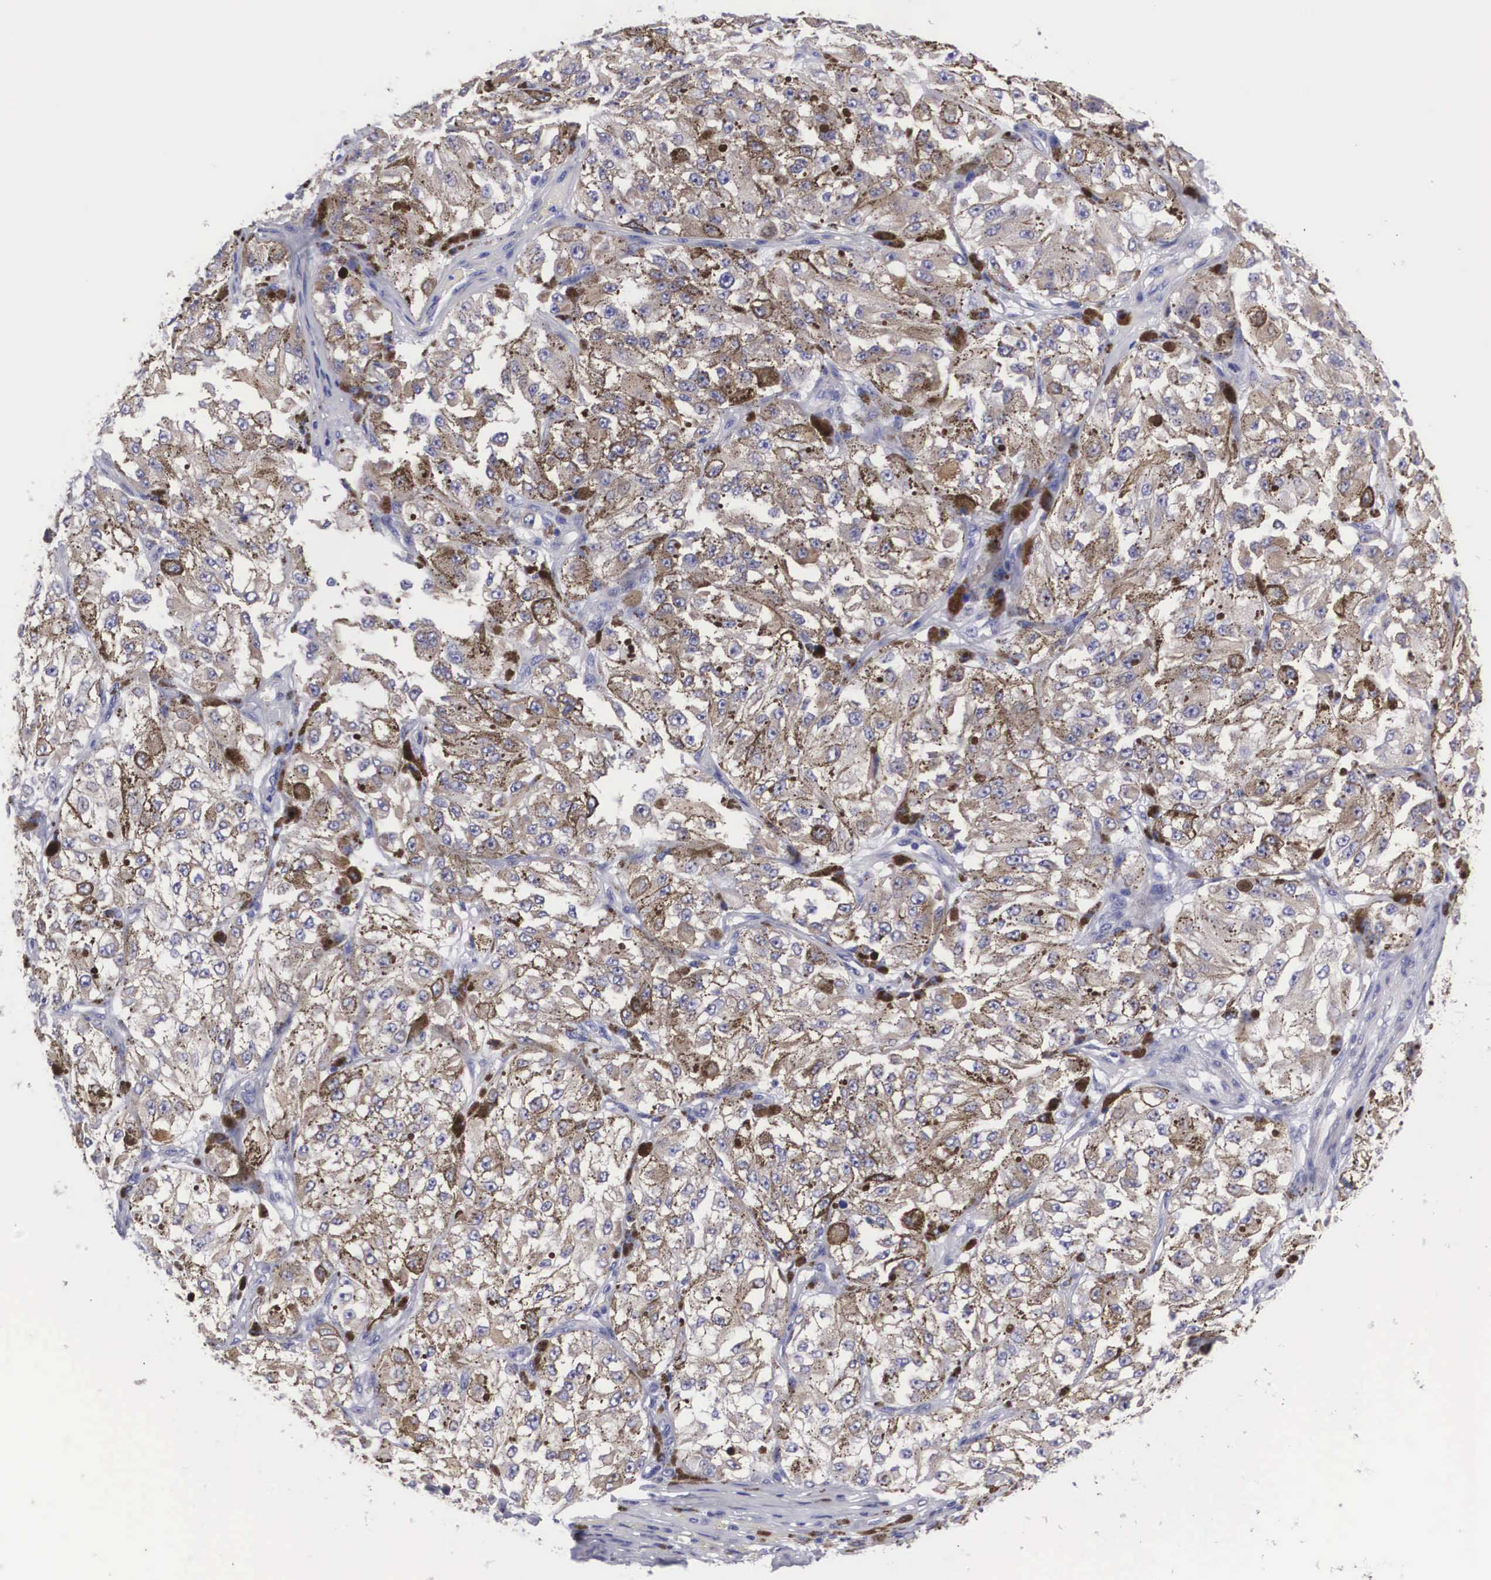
{"staining": {"intensity": "moderate", "quantity": ">75%", "location": "cytoplasmic/membranous"}, "tissue": "melanoma", "cell_type": "Tumor cells", "image_type": "cancer", "snomed": [{"axis": "morphology", "description": "Malignant melanoma, NOS"}, {"axis": "topography", "description": "Skin"}], "caption": "Melanoma was stained to show a protein in brown. There is medium levels of moderate cytoplasmic/membranous expression in approximately >75% of tumor cells.", "gene": "ARMCX3", "patient": {"sex": "male", "age": 67}}